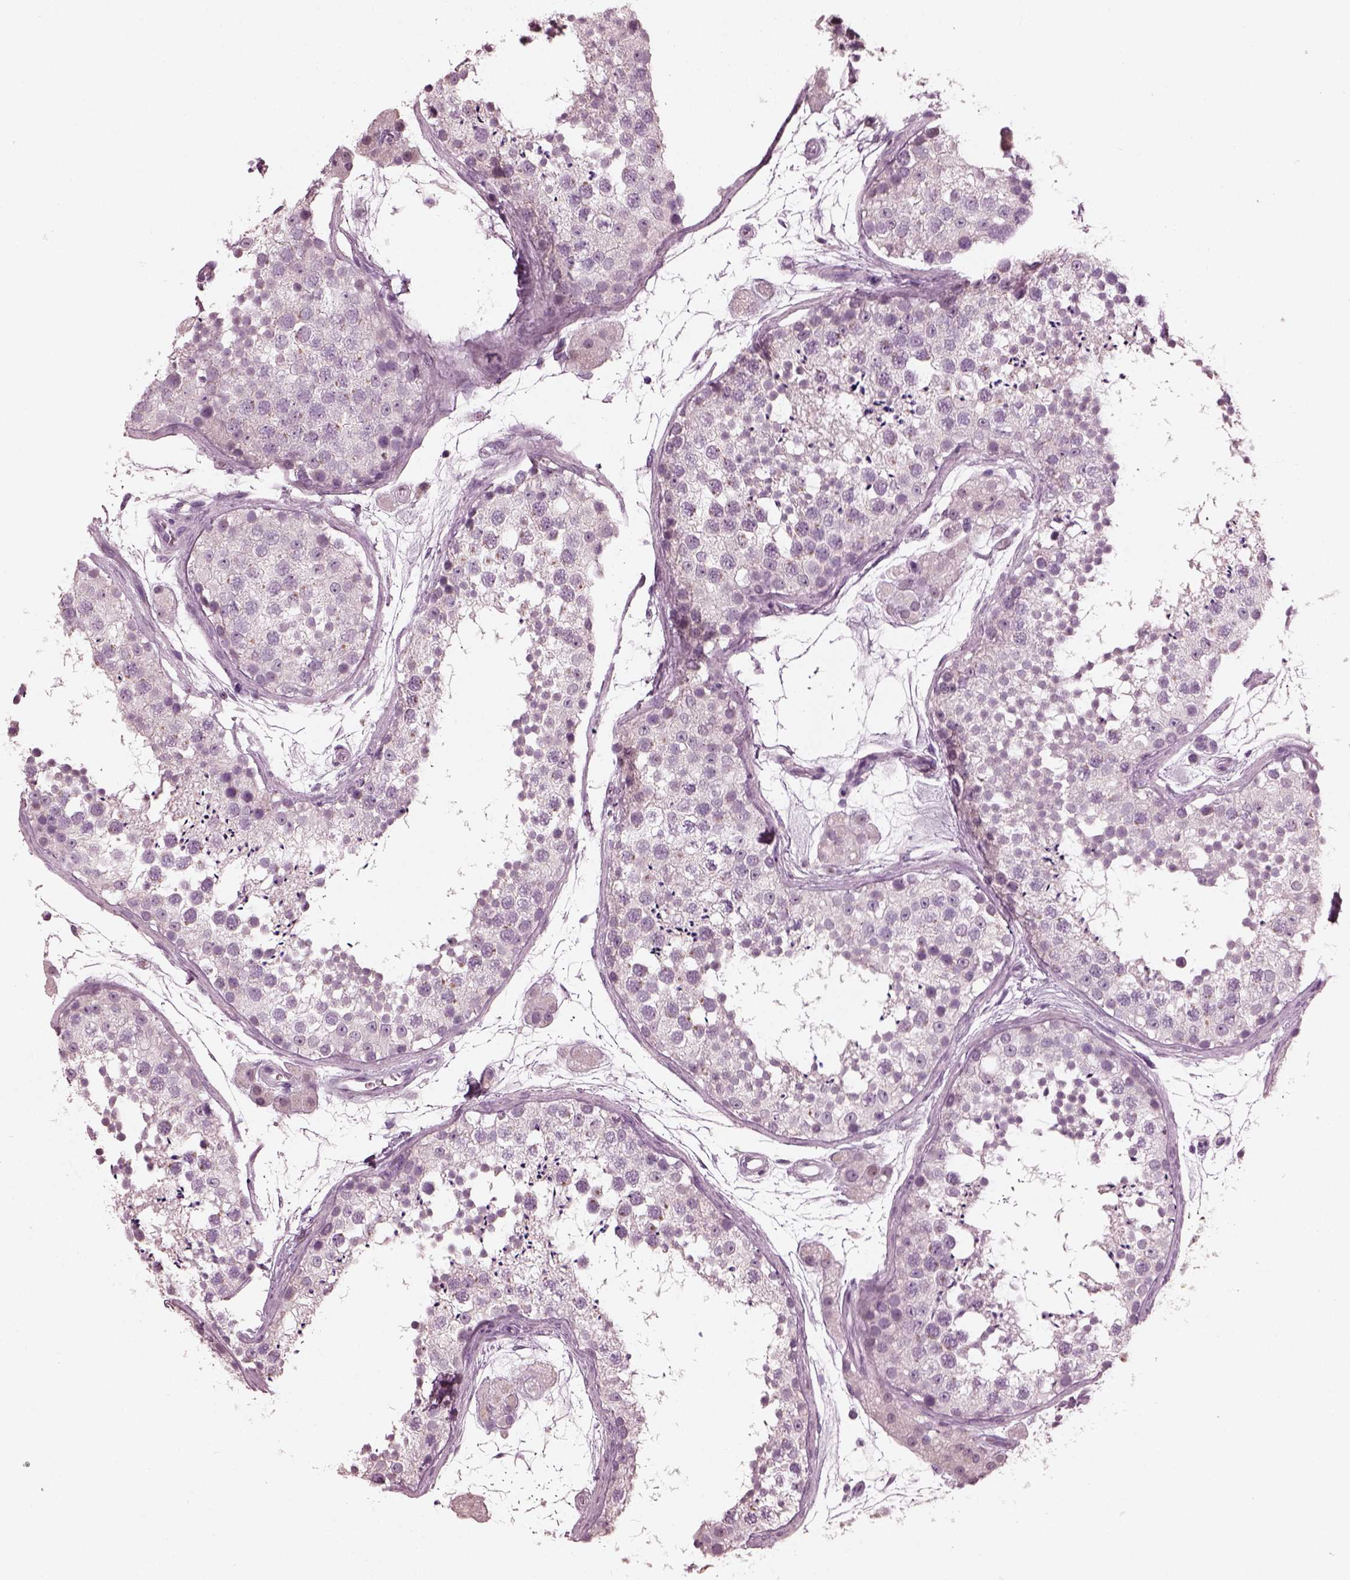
{"staining": {"intensity": "negative", "quantity": "none", "location": "none"}, "tissue": "testis", "cell_type": "Cells in seminiferous ducts", "image_type": "normal", "snomed": [{"axis": "morphology", "description": "Normal tissue, NOS"}, {"axis": "topography", "description": "Testis"}], "caption": "DAB (3,3'-diaminobenzidine) immunohistochemical staining of unremarkable human testis displays no significant expression in cells in seminiferous ducts. (Immunohistochemistry (ihc), brightfield microscopy, high magnification).", "gene": "SLAMF8", "patient": {"sex": "male", "age": 41}}